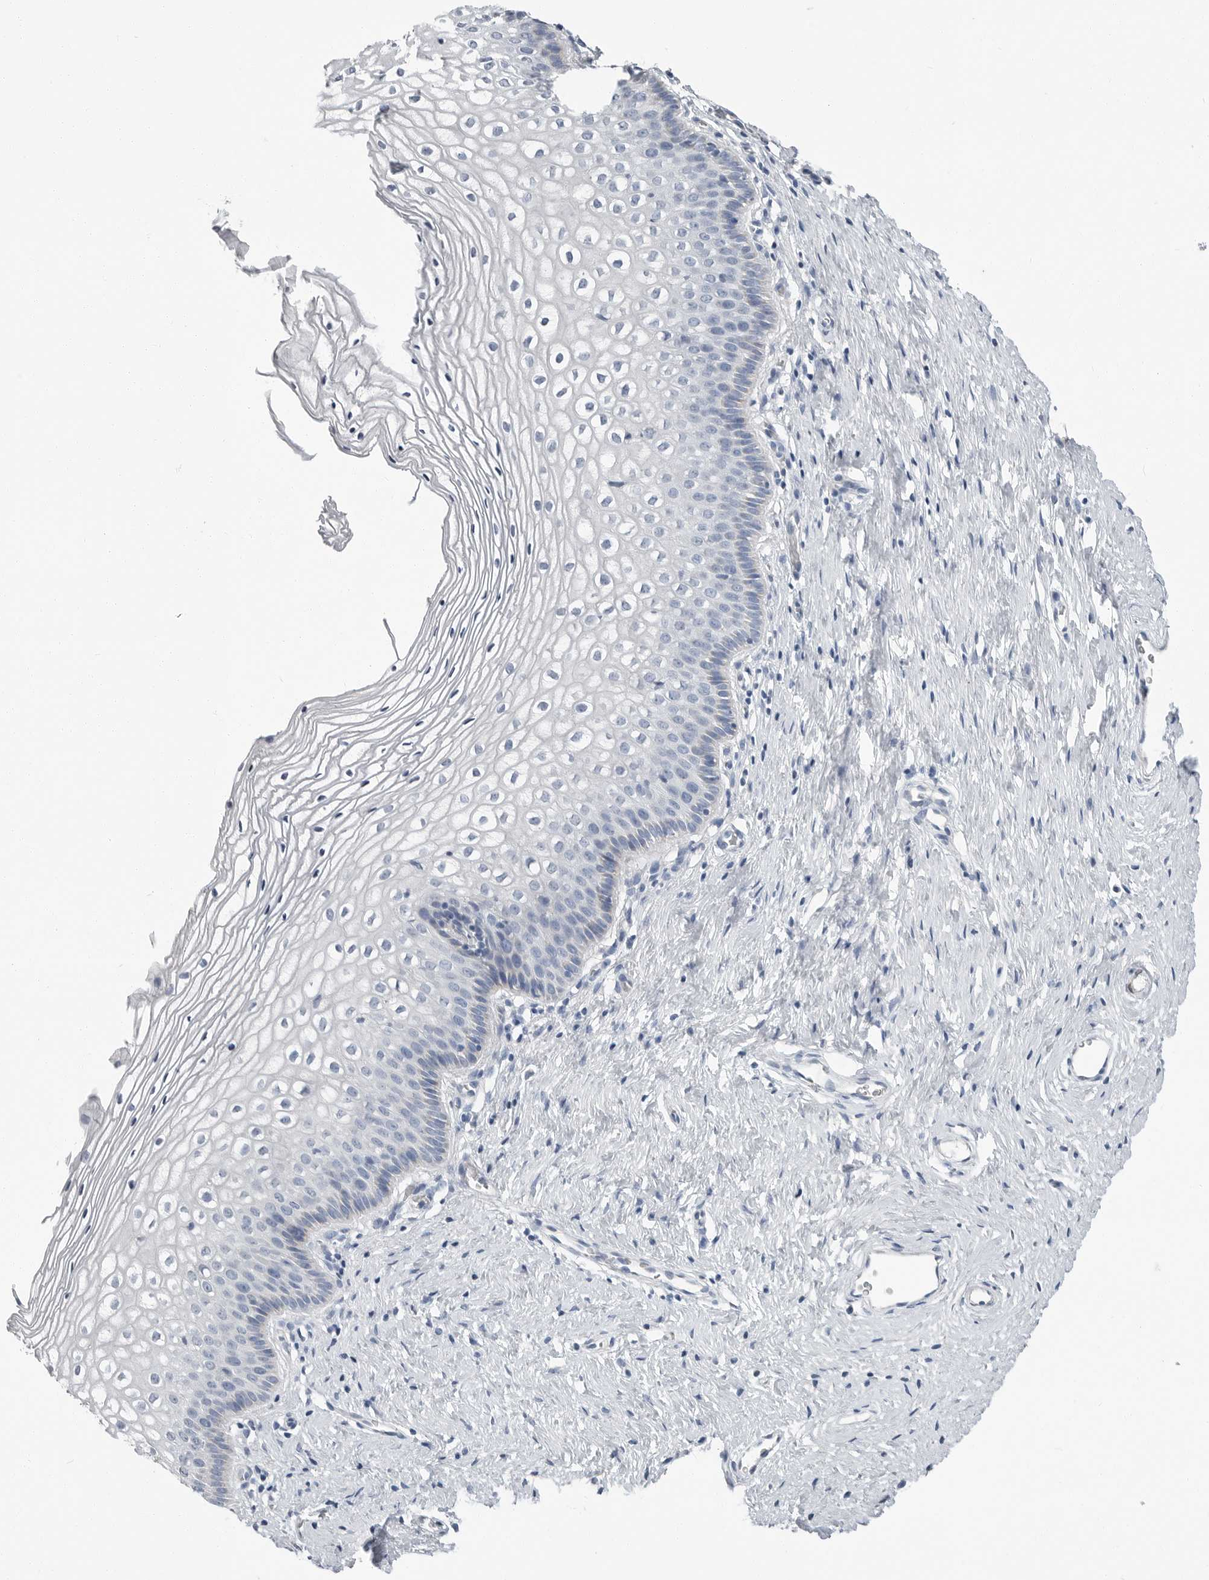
{"staining": {"intensity": "negative", "quantity": "none", "location": "none"}, "tissue": "cervix", "cell_type": "Squamous epithelial cells", "image_type": "normal", "snomed": [{"axis": "morphology", "description": "Normal tissue, NOS"}, {"axis": "topography", "description": "Cervix"}], "caption": "This is an immunohistochemistry histopathology image of benign human cervix. There is no positivity in squamous epithelial cells.", "gene": "PLN", "patient": {"sex": "female", "age": 27}}